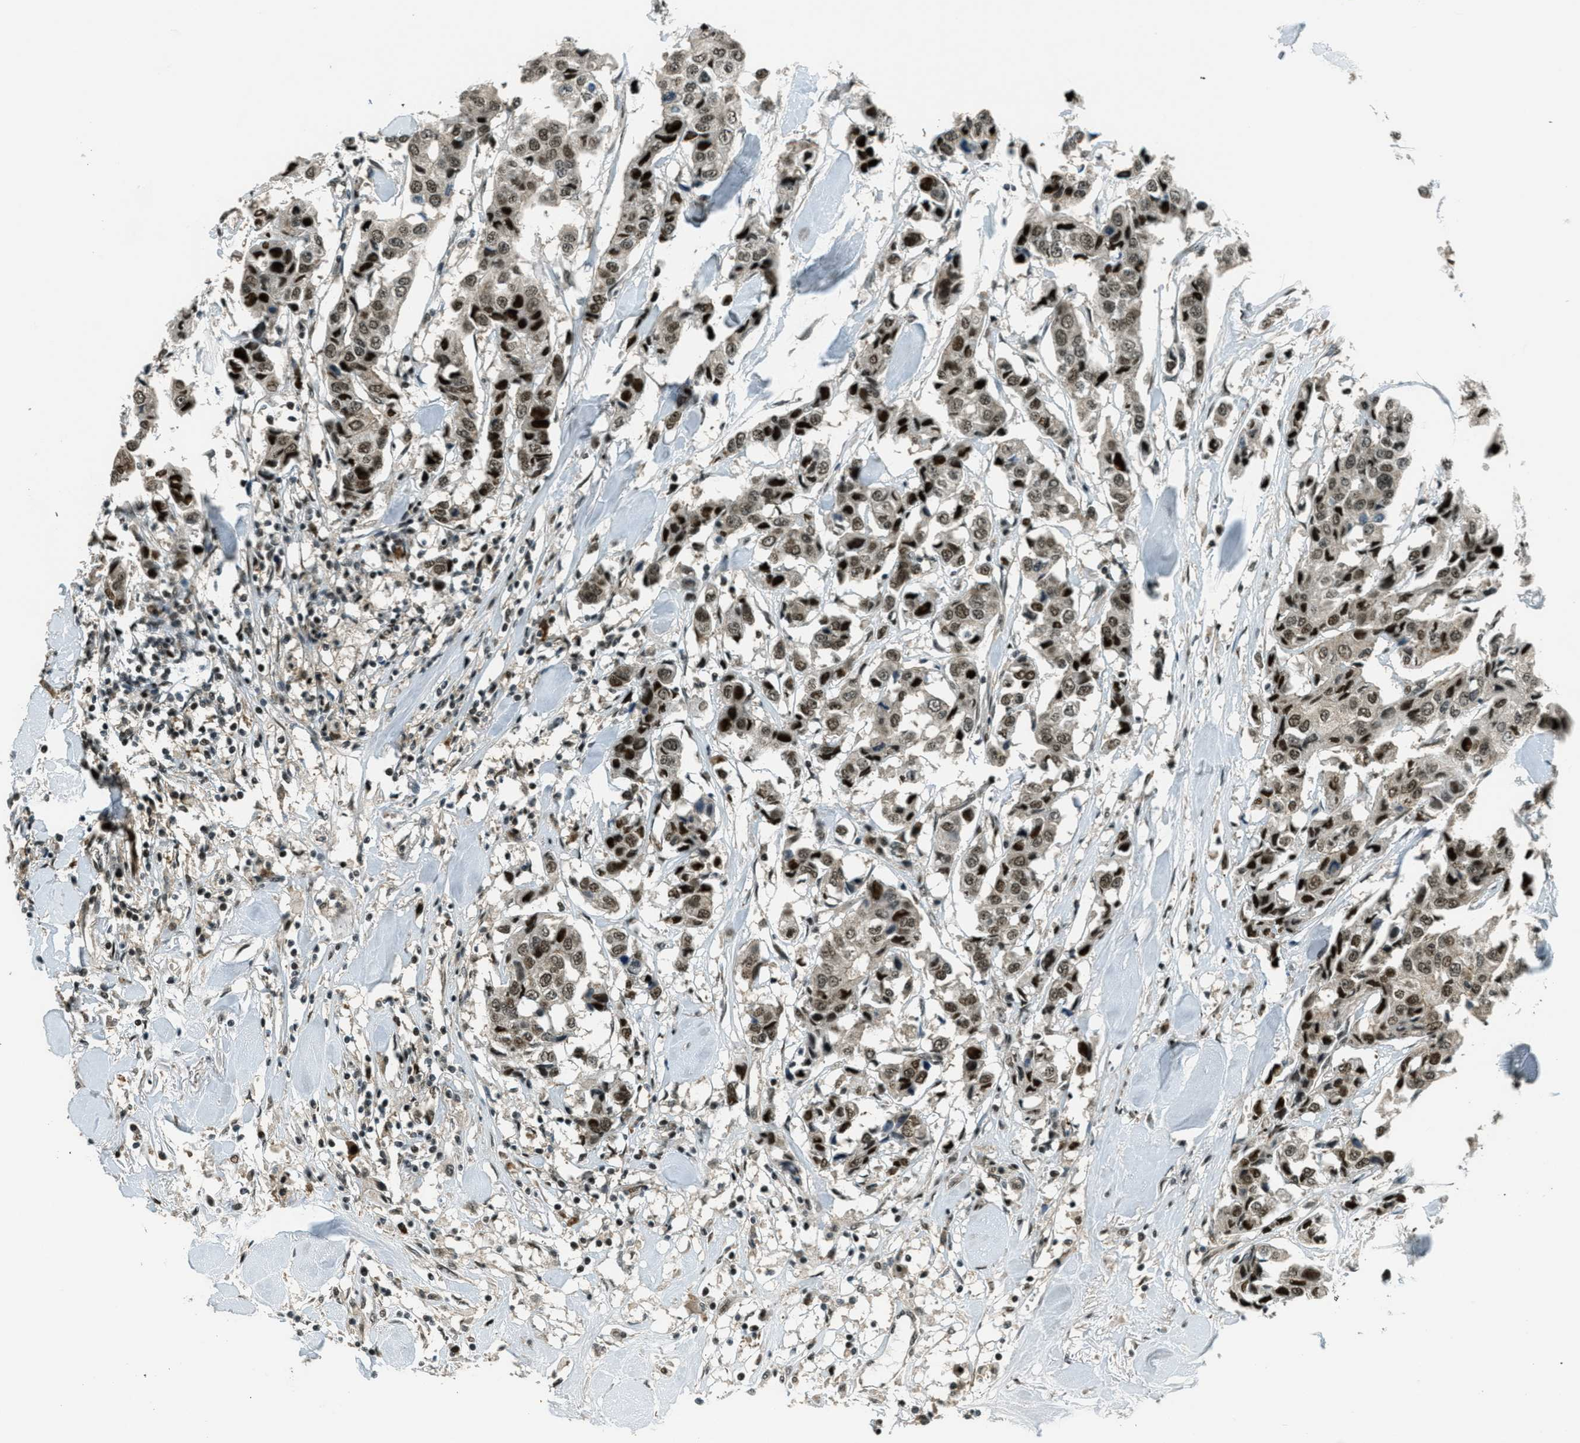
{"staining": {"intensity": "strong", "quantity": "<25%", "location": "nuclear"}, "tissue": "breast cancer", "cell_type": "Tumor cells", "image_type": "cancer", "snomed": [{"axis": "morphology", "description": "Duct carcinoma"}, {"axis": "topography", "description": "Breast"}], "caption": "Immunohistochemical staining of breast cancer (invasive ductal carcinoma) shows strong nuclear protein positivity in approximately <25% of tumor cells. Using DAB (3,3'-diaminobenzidine) (brown) and hematoxylin (blue) stains, captured at high magnification using brightfield microscopy.", "gene": "FOXM1", "patient": {"sex": "female", "age": 80}}